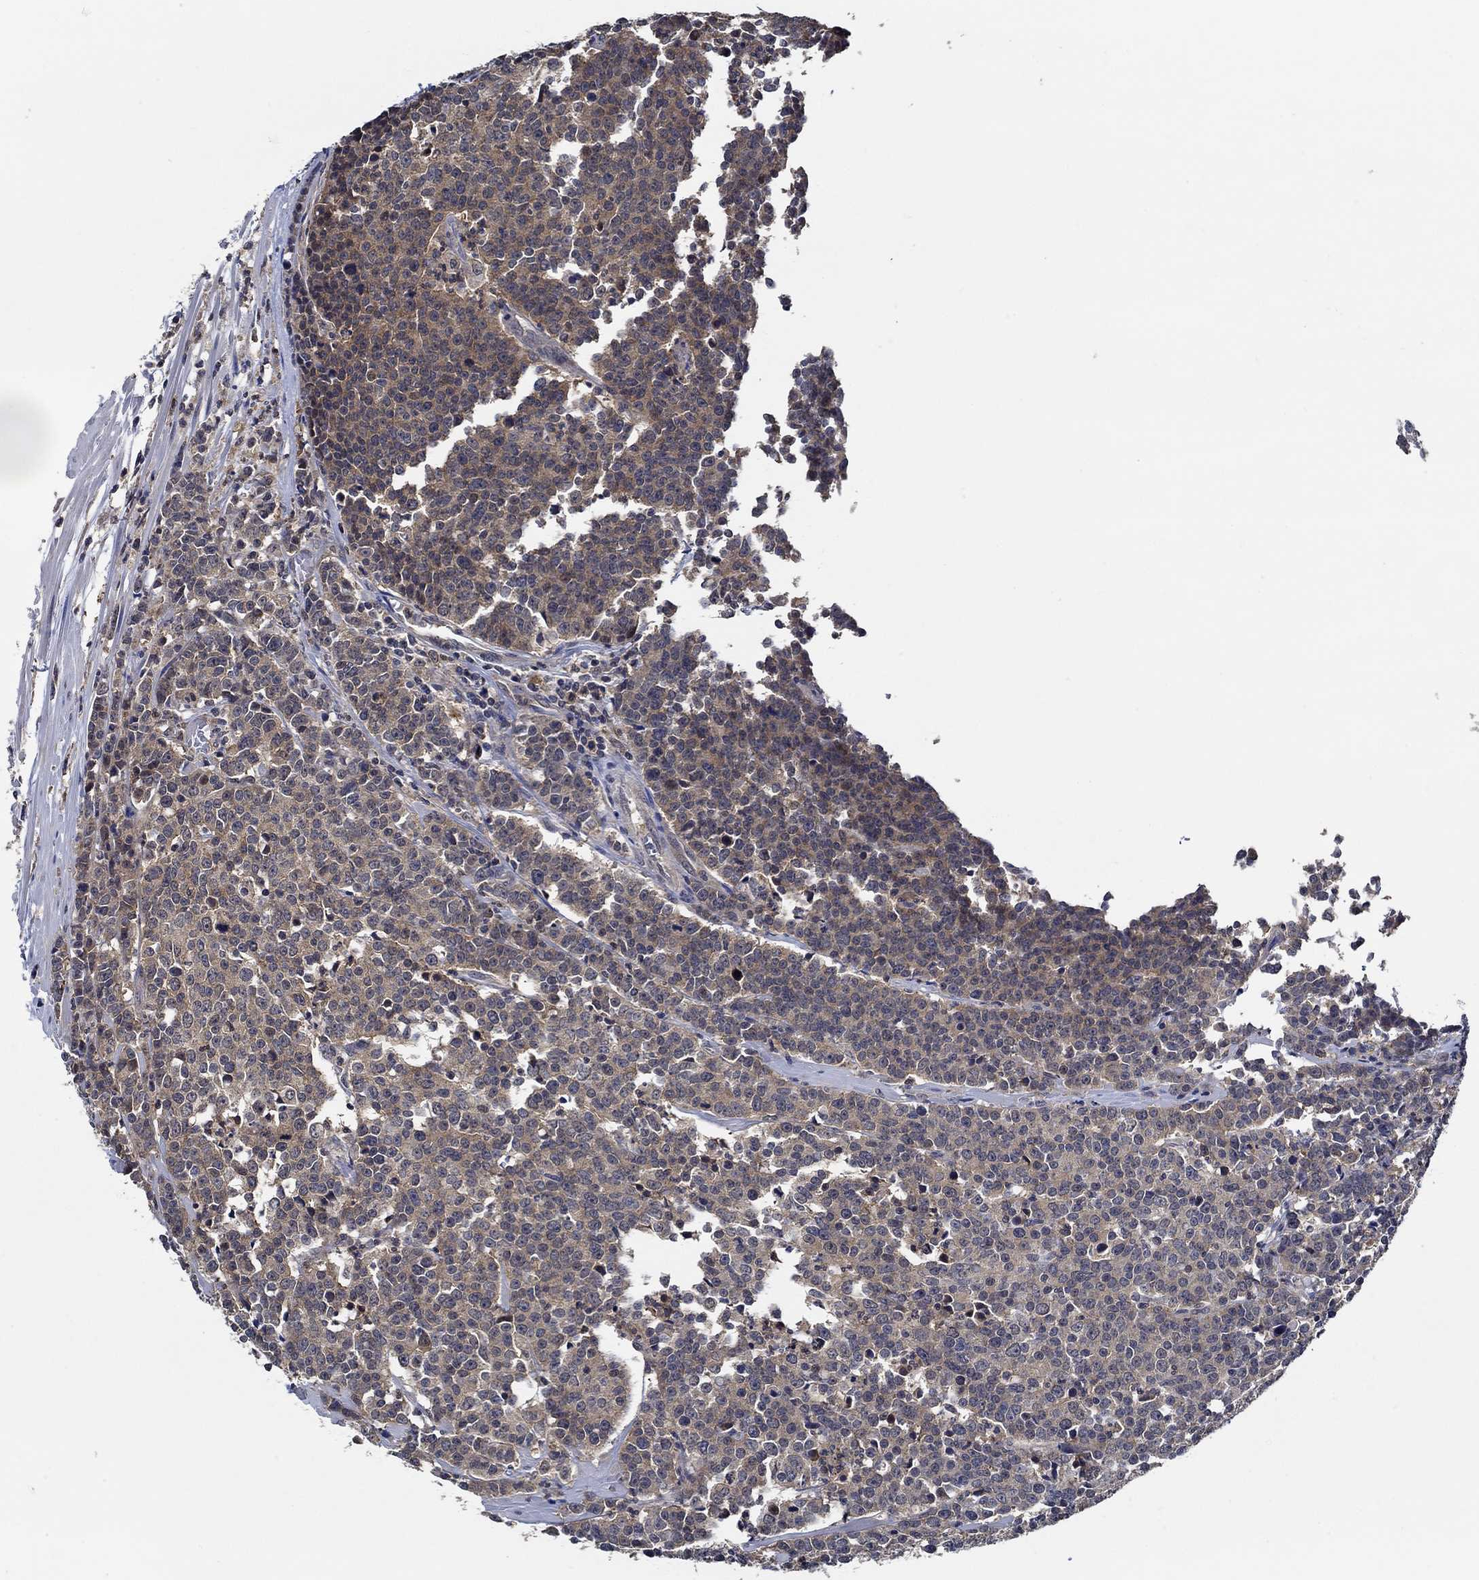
{"staining": {"intensity": "weak", "quantity": ">75%", "location": "cytoplasmic/membranous"}, "tissue": "prostate cancer", "cell_type": "Tumor cells", "image_type": "cancer", "snomed": [{"axis": "morphology", "description": "Adenocarcinoma, NOS"}, {"axis": "topography", "description": "Prostate"}], "caption": "IHC staining of prostate adenocarcinoma, which shows low levels of weak cytoplasmic/membranous staining in approximately >75% of tumor cells indicating weak cytoplasmic/membranous protein positivity. The staining was performed using DAB (brown) for protein detection and nuclei were counterstained in hematoxylin (blue).", "gene": "DACT1", "patient": {"sex": "male", "age": 67}}